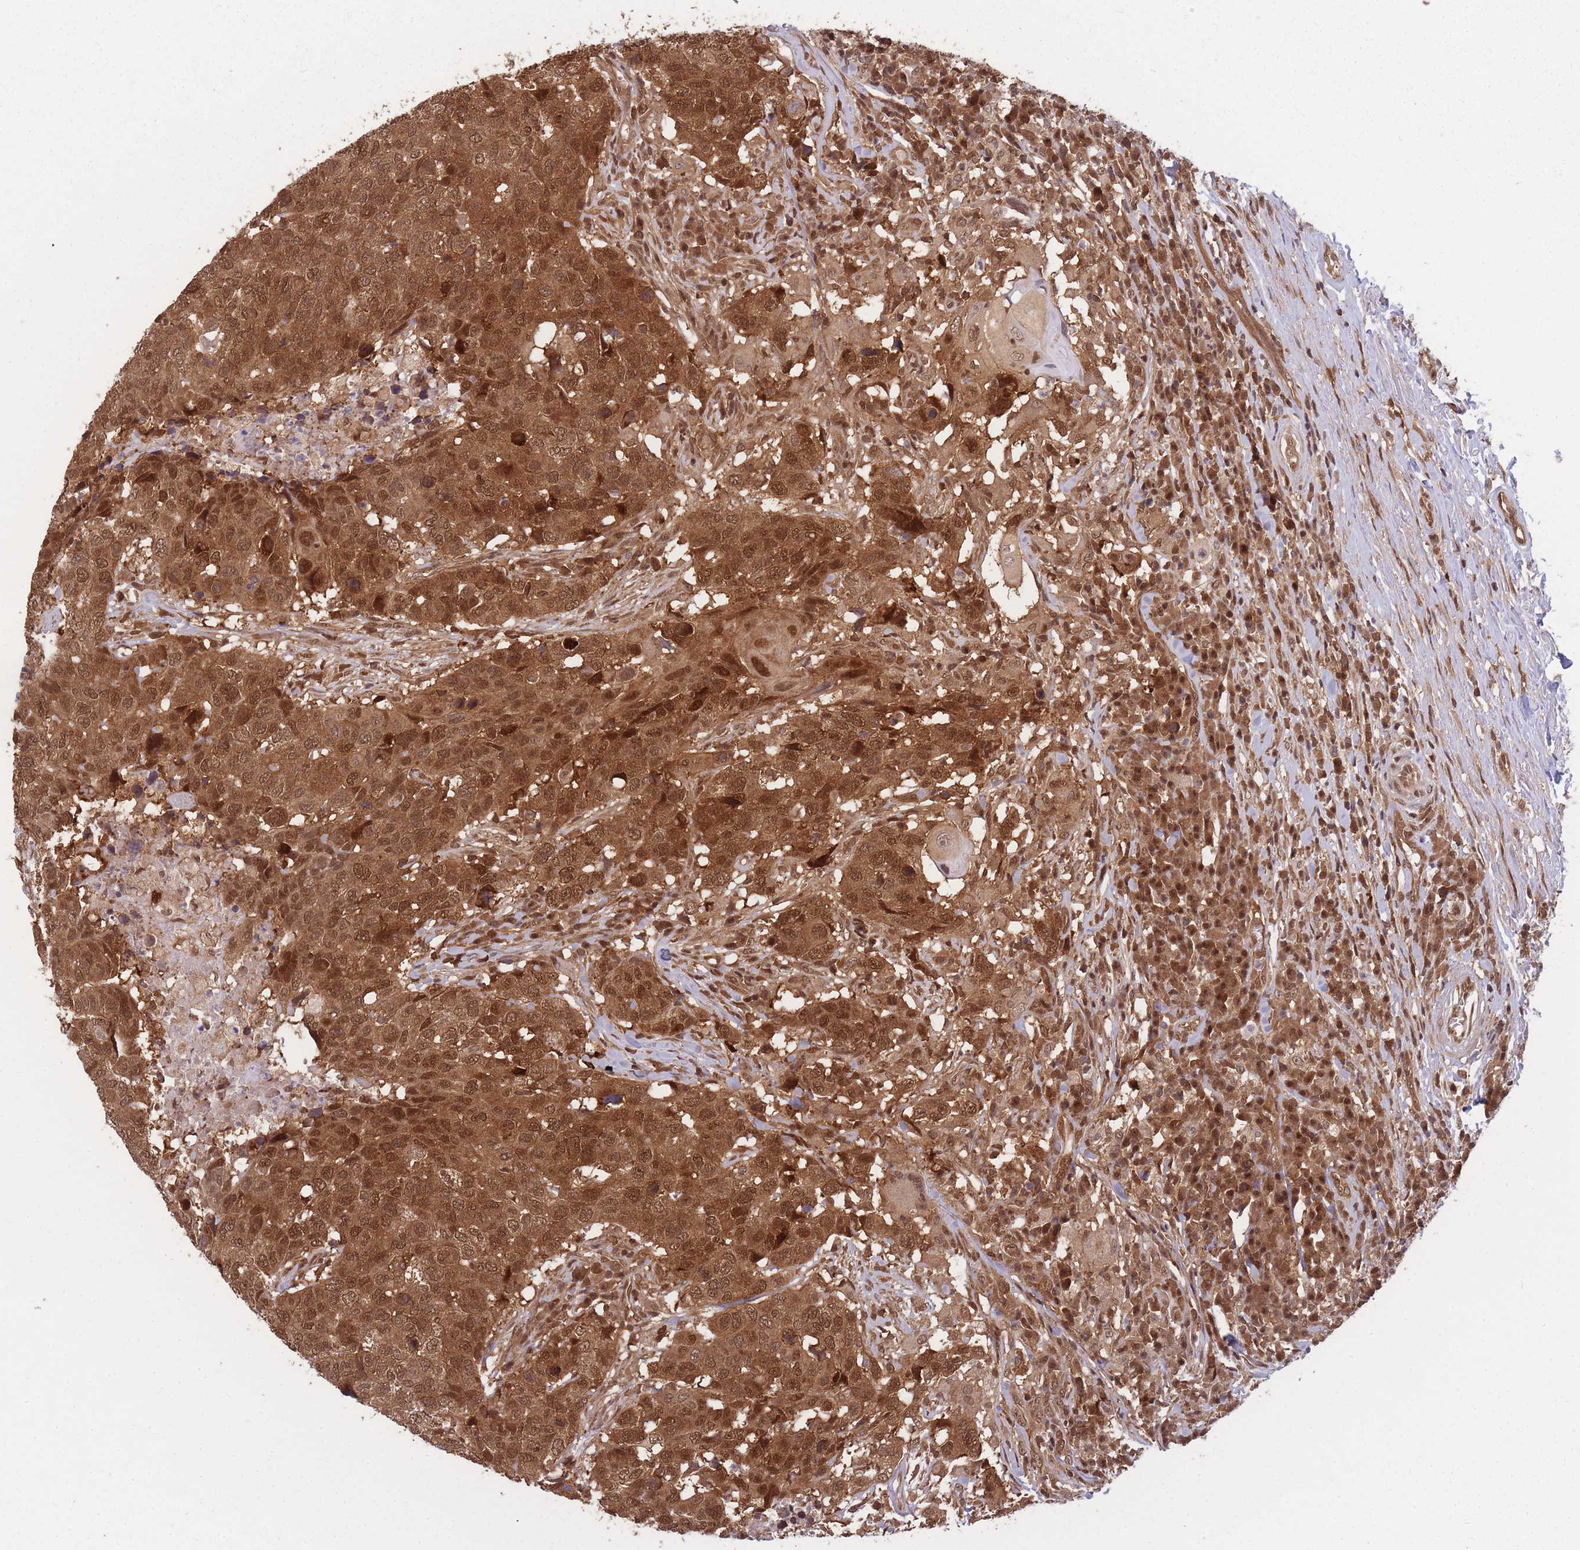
{"staining": {"intensity": "strong", "quantity": ">75%", "location": "cytoplasmic/membranous,nuclear"}, "tissue": "head and neck cancer", "cell_type": "Tumor cells", "image_type": "cancer", "snomed": [{"axis": "morphology", "description": "Normal tissue, NOS"}, {"axis": "morphology", "description": "Squamous cell carcinoma, NOS"}, {"axis": "topography", "description": "Skeletal muscle"}, {"axis": "topography", "description": "Vascular tissue"}, {"axis": "topography", "description": "Peripheral nerve tissue"}, {"axis": "topography", "description": "Head-Neck"}], "caption": "Protein expression analysis of head and neck squamous cell carcinoma demonstrates strong cytoplasmic/membranous and nuclear expression in approximately >75% of tumor cells. The protein of interest is shown in brown color, while the nuclei are stained blue.", "gene": "PPP6R3", "patient": {"sex": "male", "age": 66}}